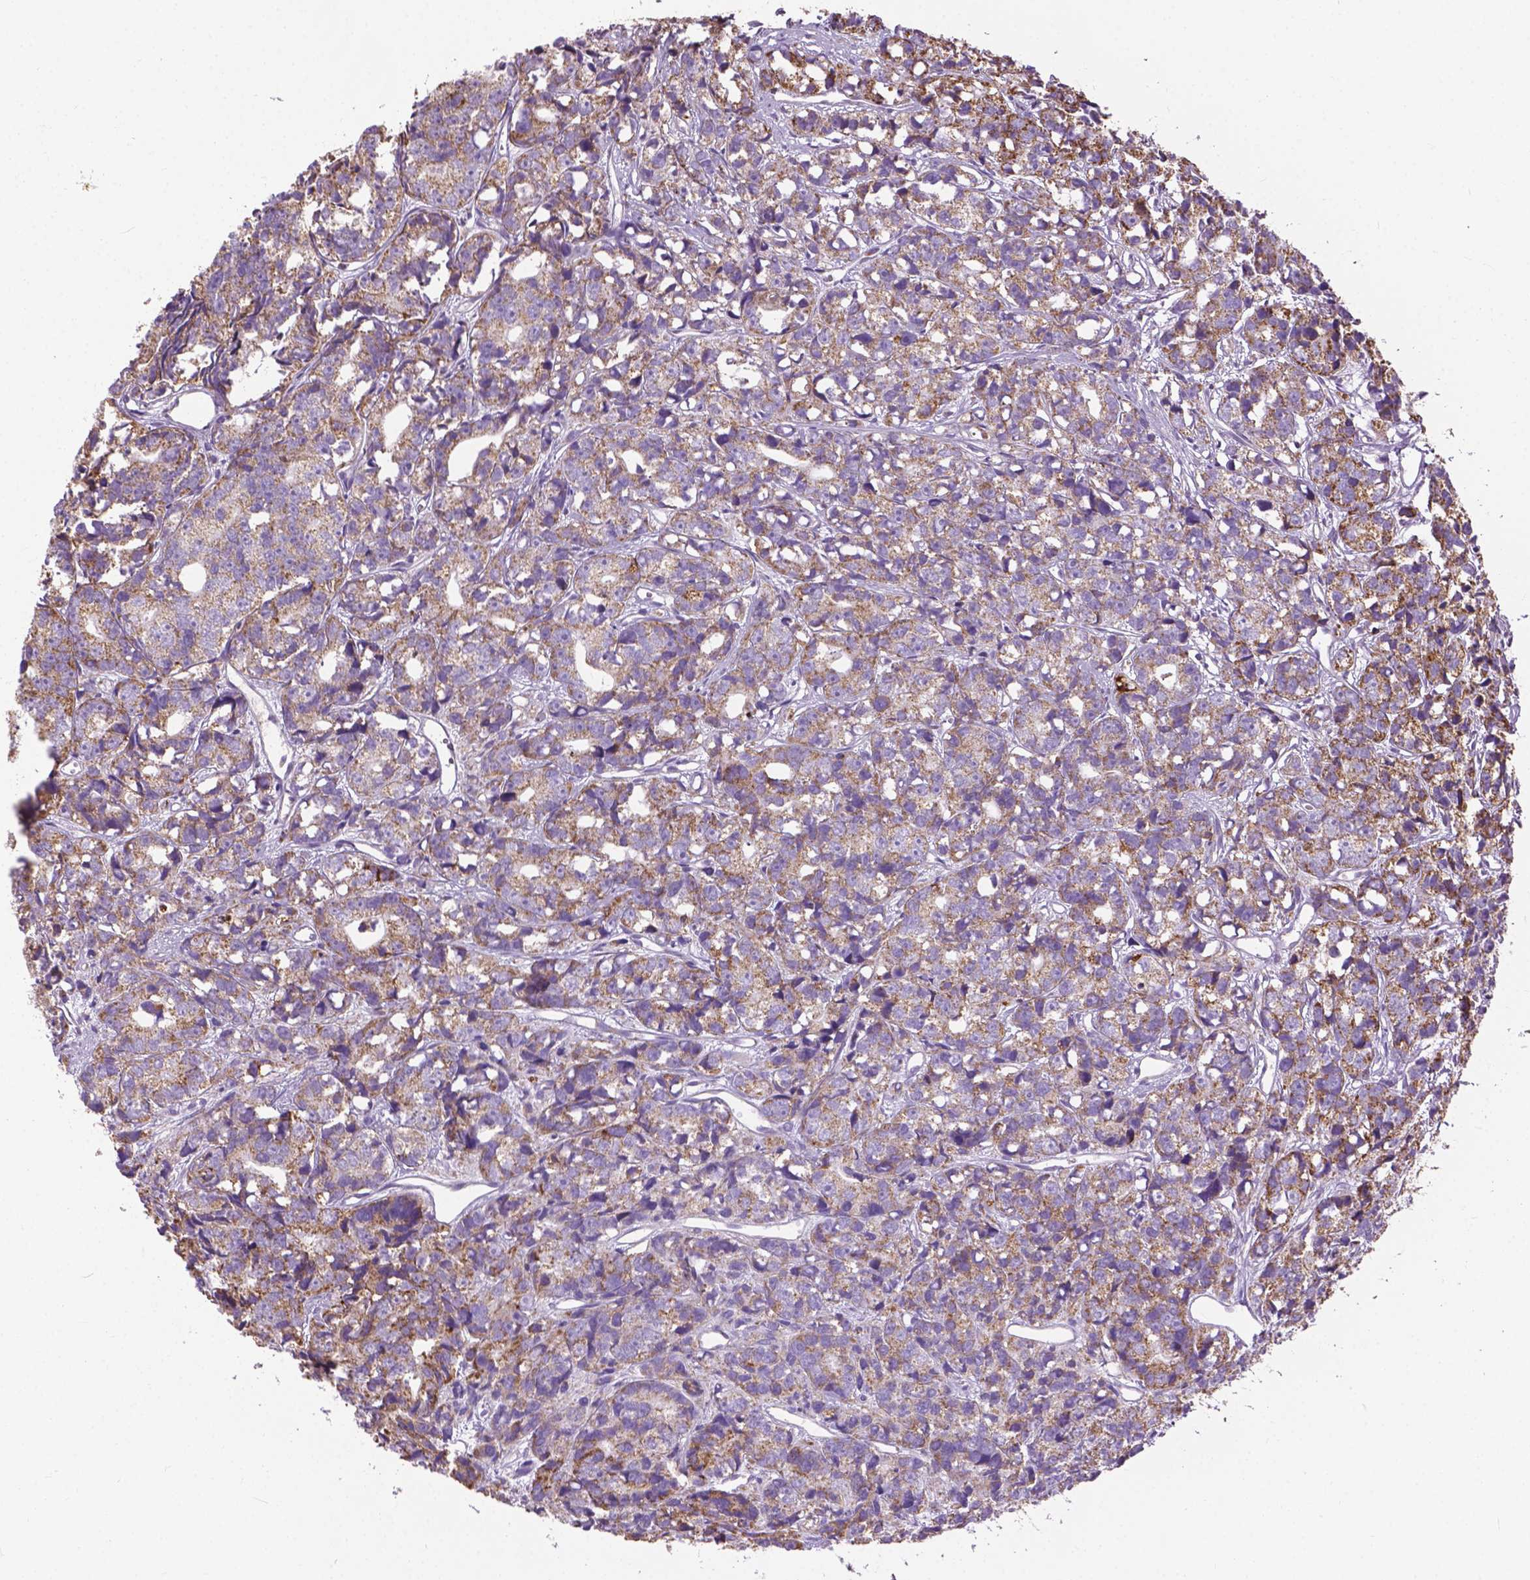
{"staining": {"intensity": "moderate", "quantity": ">75%", "location": "cytoplasmic/membranous"}, "tissue": "prostate cancer", "cell_type": "Tumor cells", "image_type": "cancer", "snomed": [{"axis": "morphology", "description": "Adenocarcinoma, High grade"}, {"axis": "topography", "description": "Prostate"}], "caption": "This is a micrograph of IHC staining of prostate cancer, which shows moderate positivity in the cytoplasmic/membranous of tumor cells.", "gene": "VDAC1", "patient": {"sex": "male", "age": 77}}